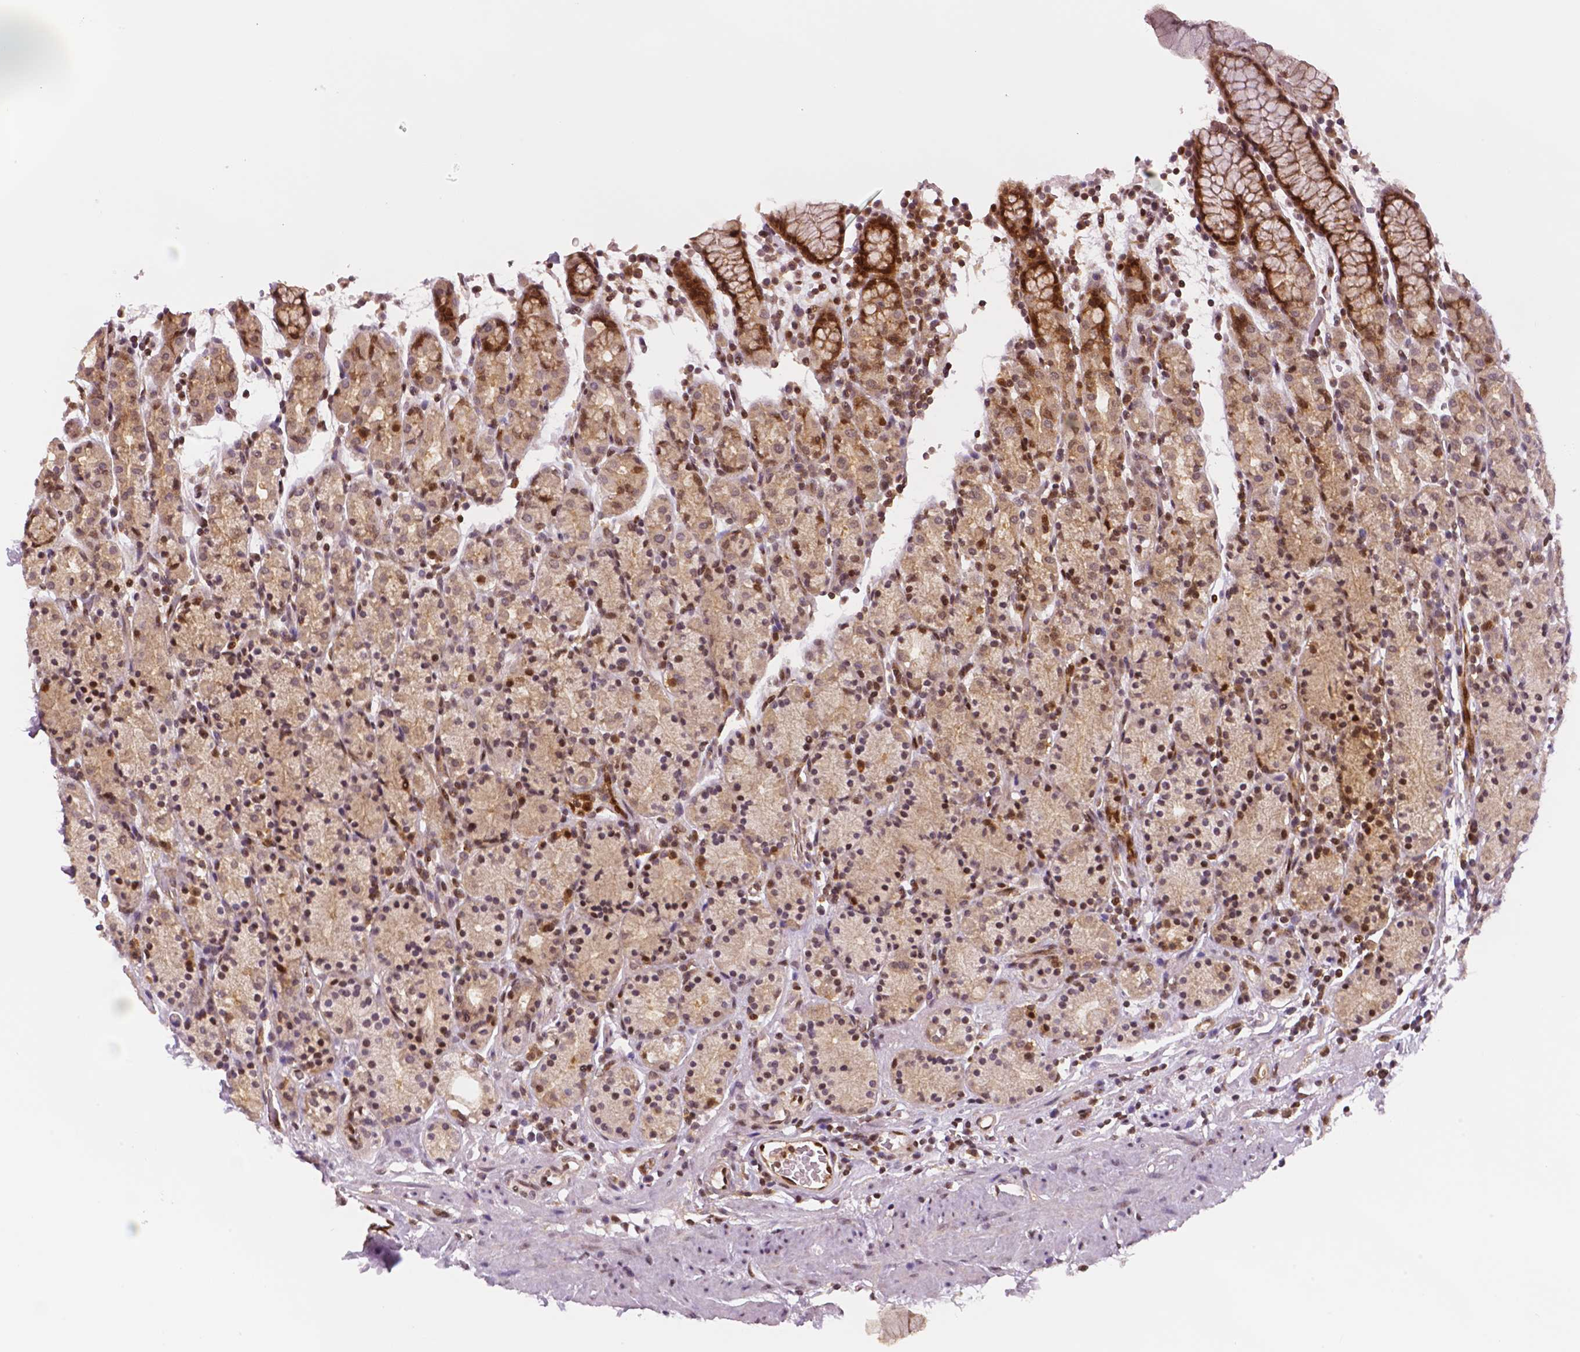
{"staining": {"intensity": "moderate", "quantity": ">75%", "location": "cytoplasmic/membranous,nuclear"}, "tissue": "stomach", "cell_type": "Glandular cells", "image_type": "normal", "snomed": [{"axis": "morphology", "description": "Normal tissue, NOS"}, {"axis": "topography", "description": "Stomach, upper"}, {"axis": "topography", "description": "Stomach"}], "caption": "Brown immunohistochemical staining in unremarkable stomach demonstrates moderate cytoplasmic/membranous,nuclear staining in approximately >75% of glandular cells. The staining was performed using DAB (3,3'-diaminobenzidine), with brown indicating positive protein expression. Nuclei are stained blue with hematoxylin.", "gene": "STAT3", "patient": {"sex": "male", "age": 62}}